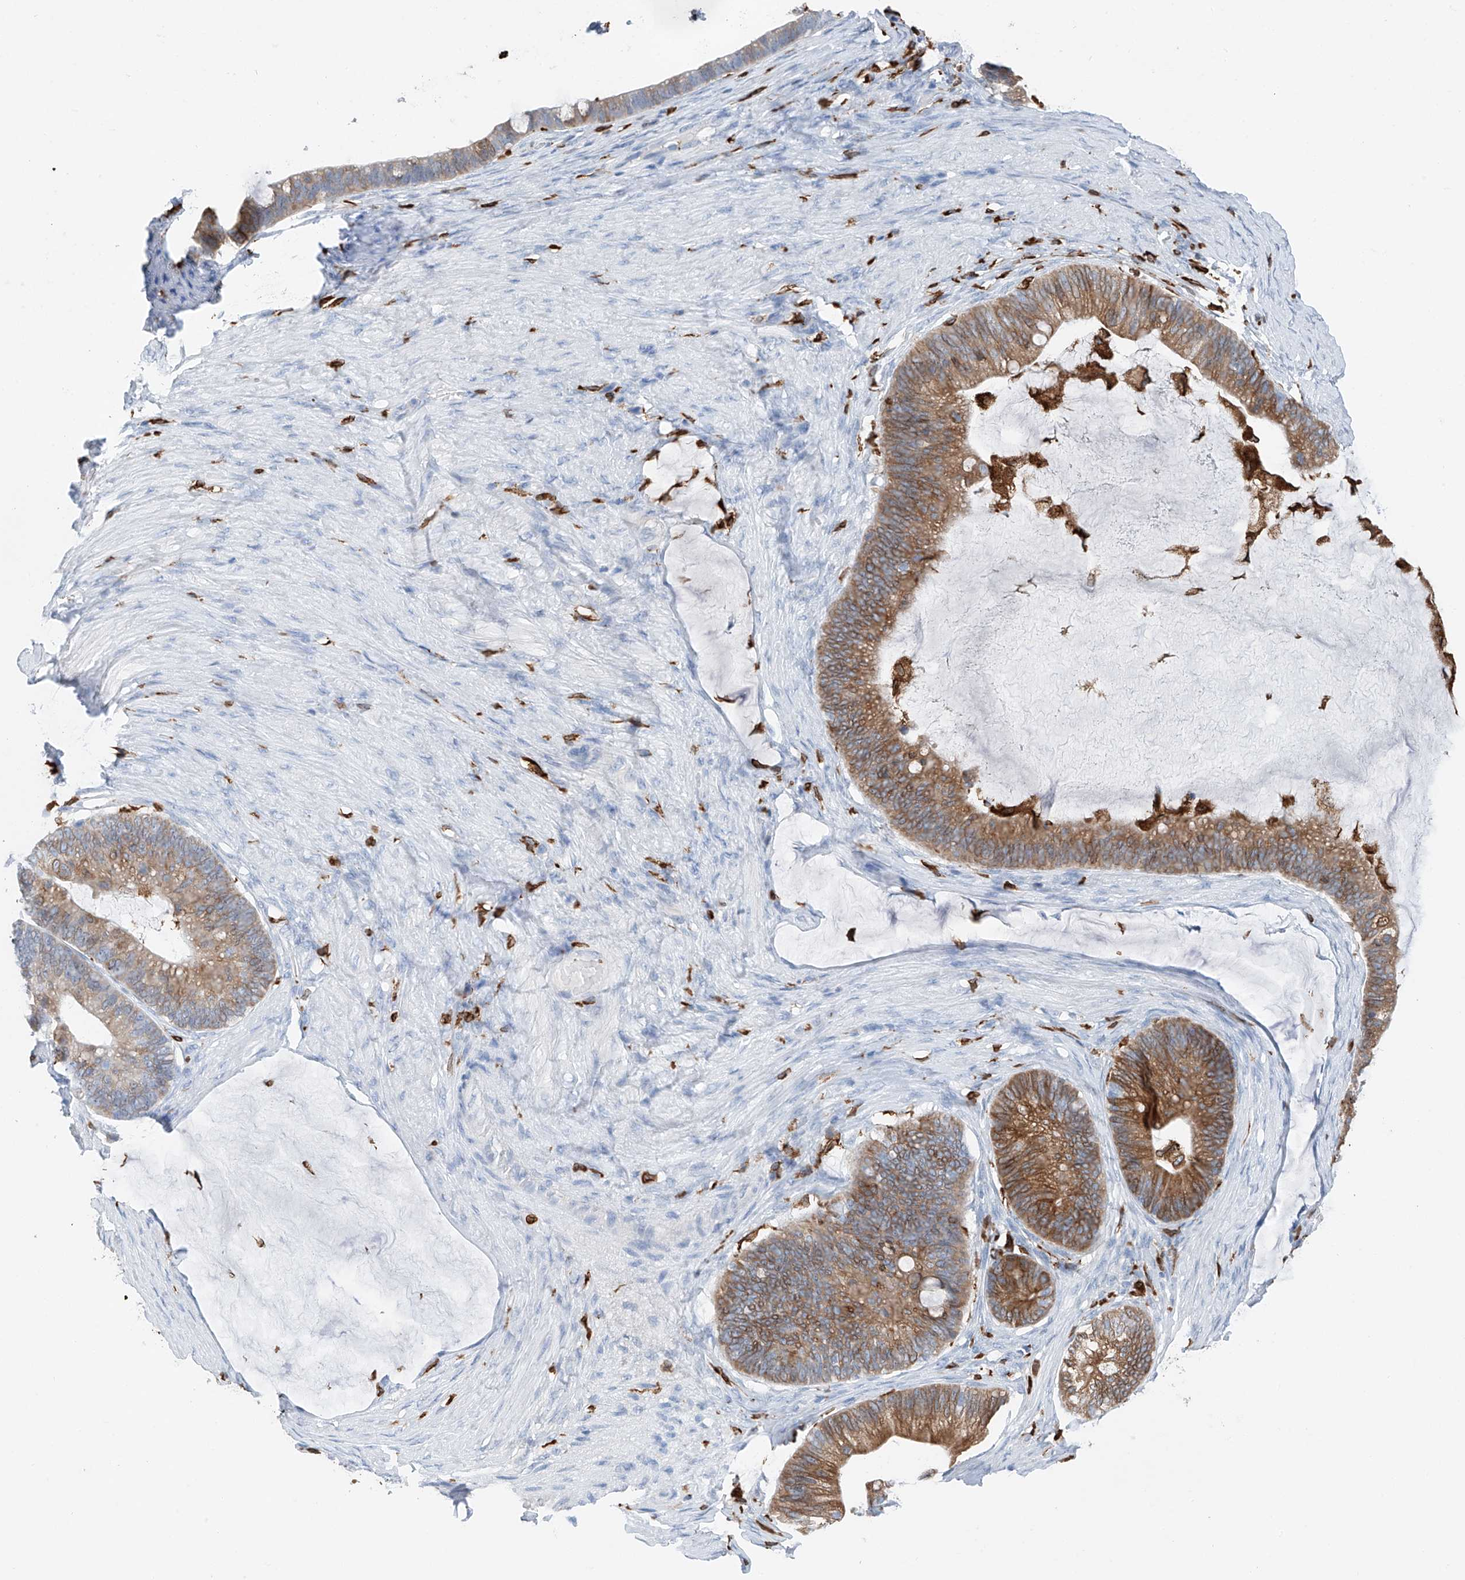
{"staining": {"intensity": "moderate", "quantity": ">75%", "location": "cytoplasmic/membranous"}, "tissue": "ovarian cancer", "cell_type": "Tumor cells", "image_type": "cancer", "snomed": [{"axis": "morphology", "description": "Cystadenocarcinoma, mucinous, NOS"}, {"axis": "topography", "description": "Ovary"}], "caption": "Tumor cells reveal medium levels of moderate cytoplasmic/membranous positivity in approximately >75% of cells in ovarian mucinous cystadenocarcinoma.", "gene": "TBXAS1", "patient": {"sex": "female", "age": 61}}